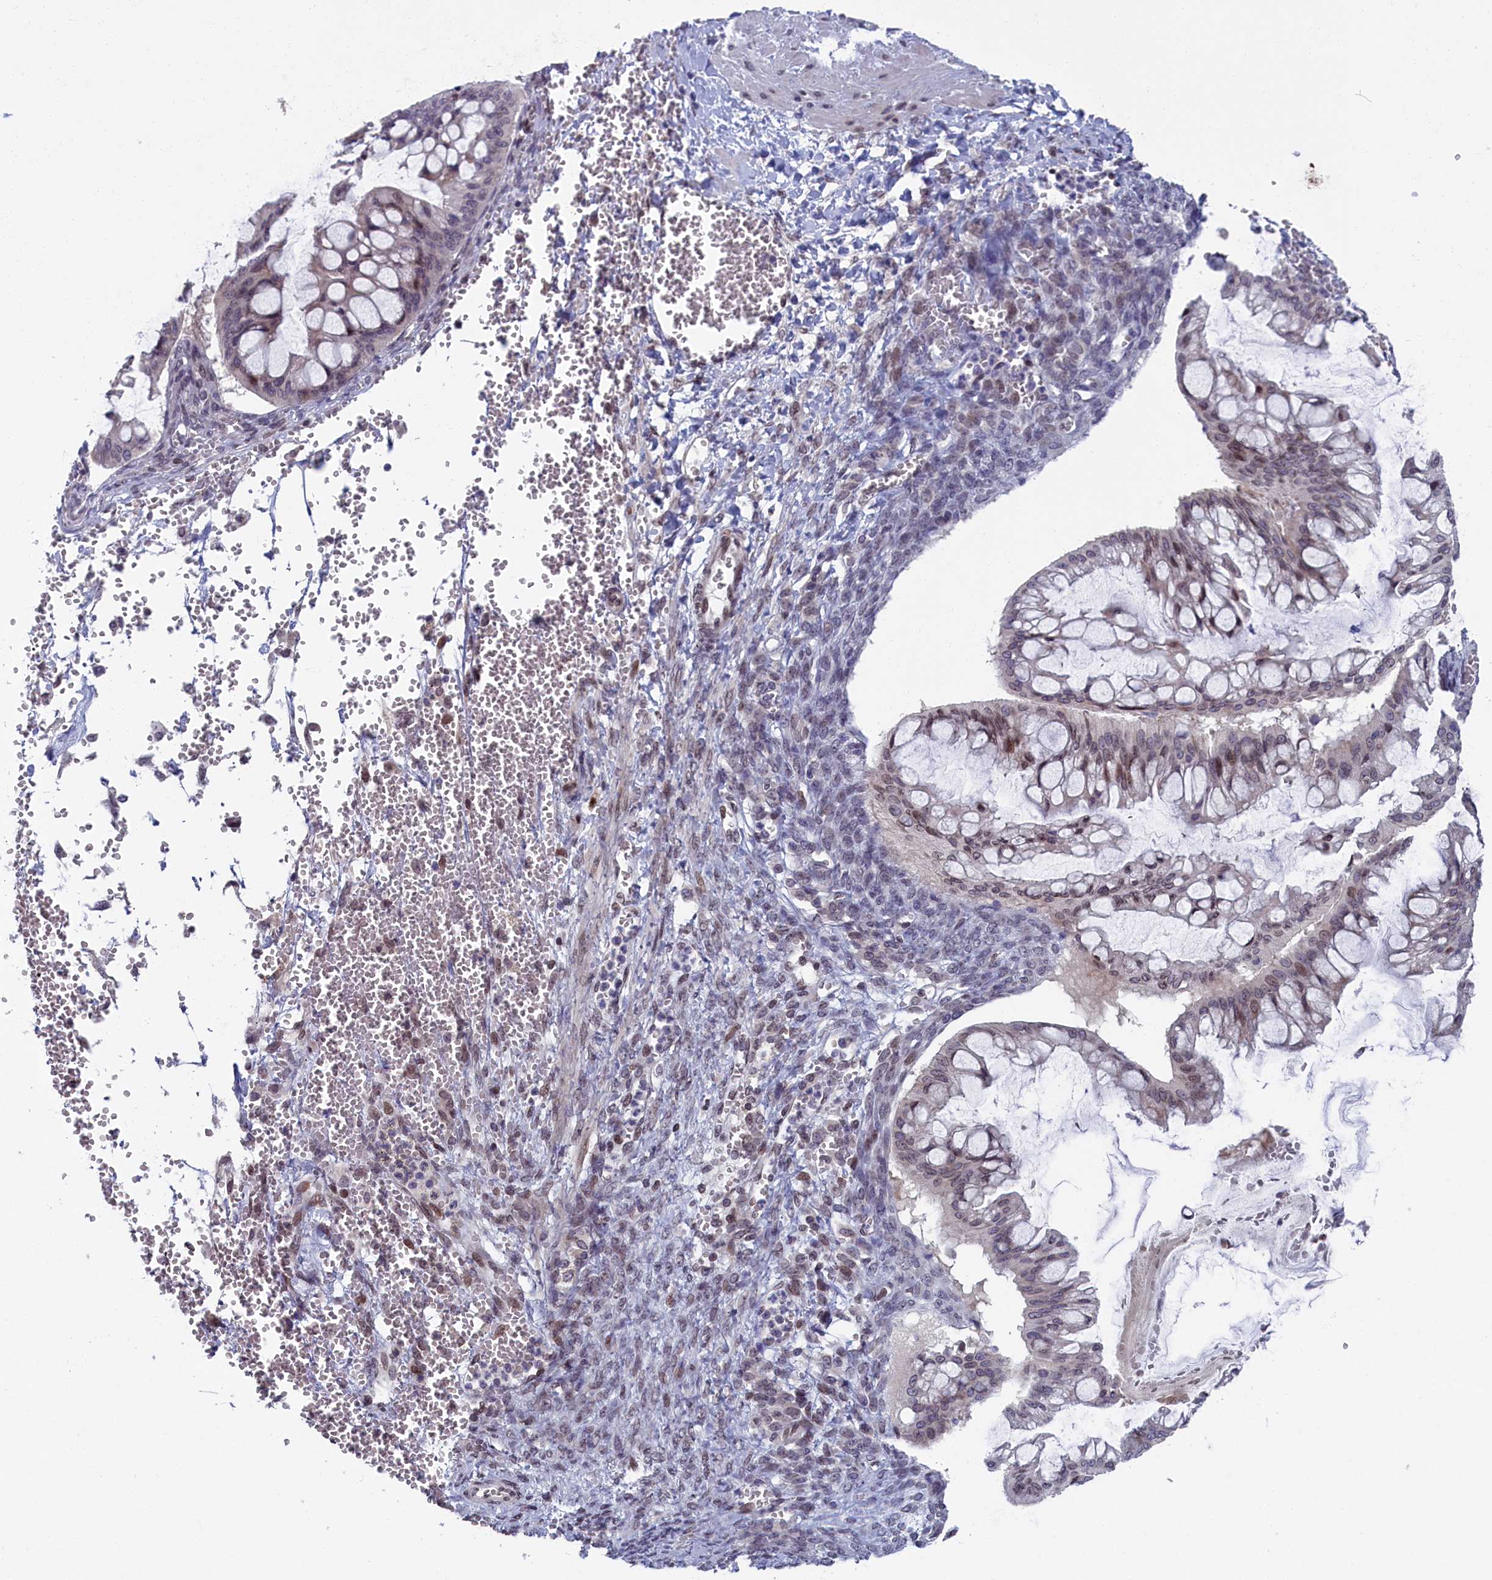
{"staining": {"intensity": "moderate", "quantity": "25%-75%", "location": "nuclear"}, "tissue": "ovarian cancer", "cell_type": "Tumor cells", "image_type": "cancer", "snomed": [{"axis": "morphology", "description": "Cystadenocarcinoma, mucinous, NOS"}, {"axis": "topography", "description": "Ovary"}], "caption": "High-magnification brightfield microscopy of mucinous cystadenocarcinoma (ovarian) stained with DAB (3,3'-diaminobenzidine) (brown) and counterstained with hematoxylin (blue). tumor cells exhibit moderate nuclear staining is identified in approximately25%-75% of cells. (Brightfield microscopy of DAB IHC at high magnification).", "gene": "GPSM1", "patient": {"sex": "female", "age": 73}}